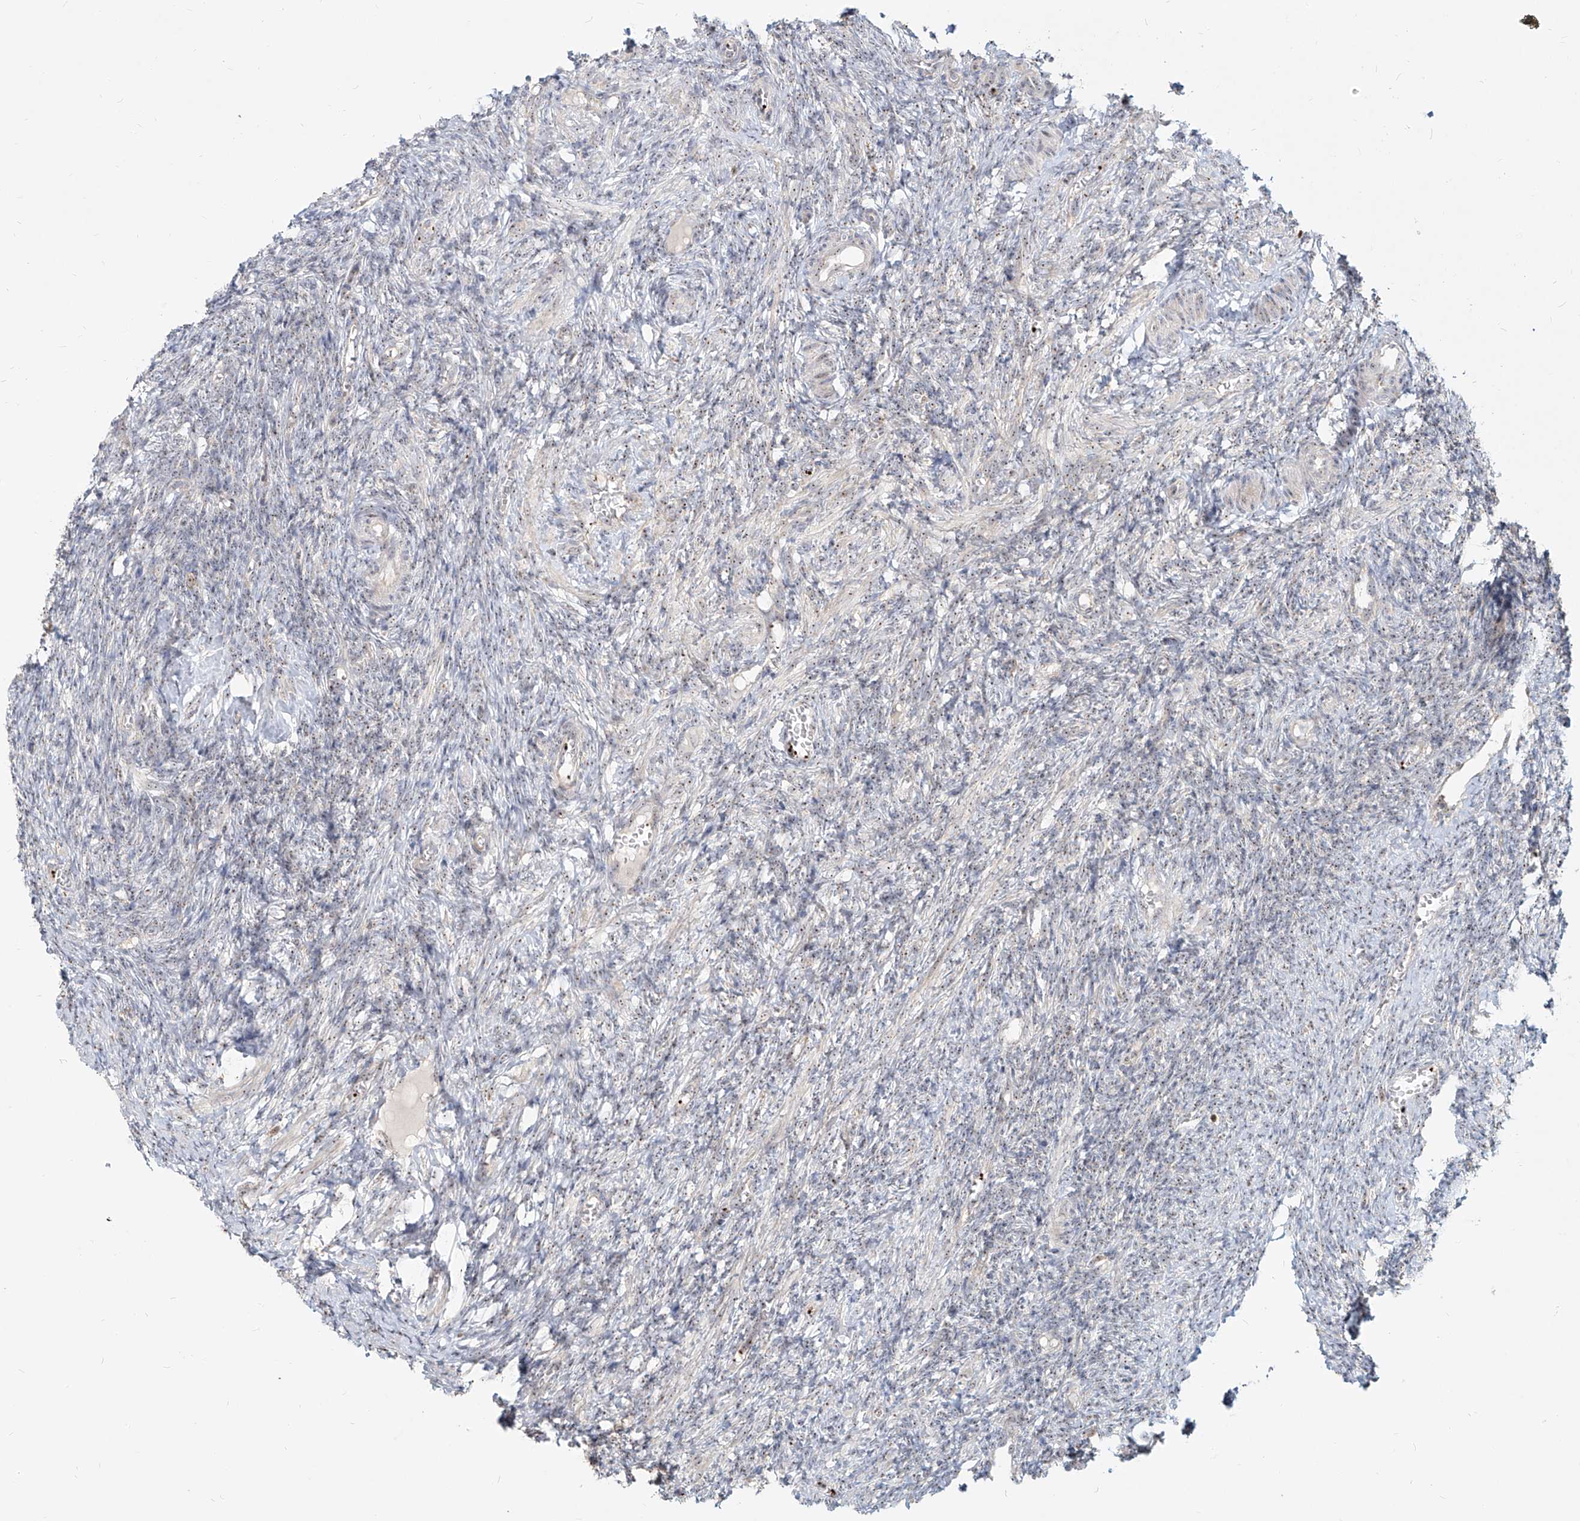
{"staining": {"intensity": "weak", "quantity": "25%-75%", "location": "nuclear"}, "tissue": "ovary", "cell_type": "Ovarian stroma cells", "image_type": "normal", "snomed": [{"axis": "morphology", "description": "Normal tissue, NOS"}, {"axis": "topography", "description": "Ovary"}], "caption": "Human ovary stained with a brown dye shows weak nuclear positive expression in approximately 25%-75% of ovarian stroma cells.", "gene": "BYSL", "patient": {"sex": "female", "age": 27}}